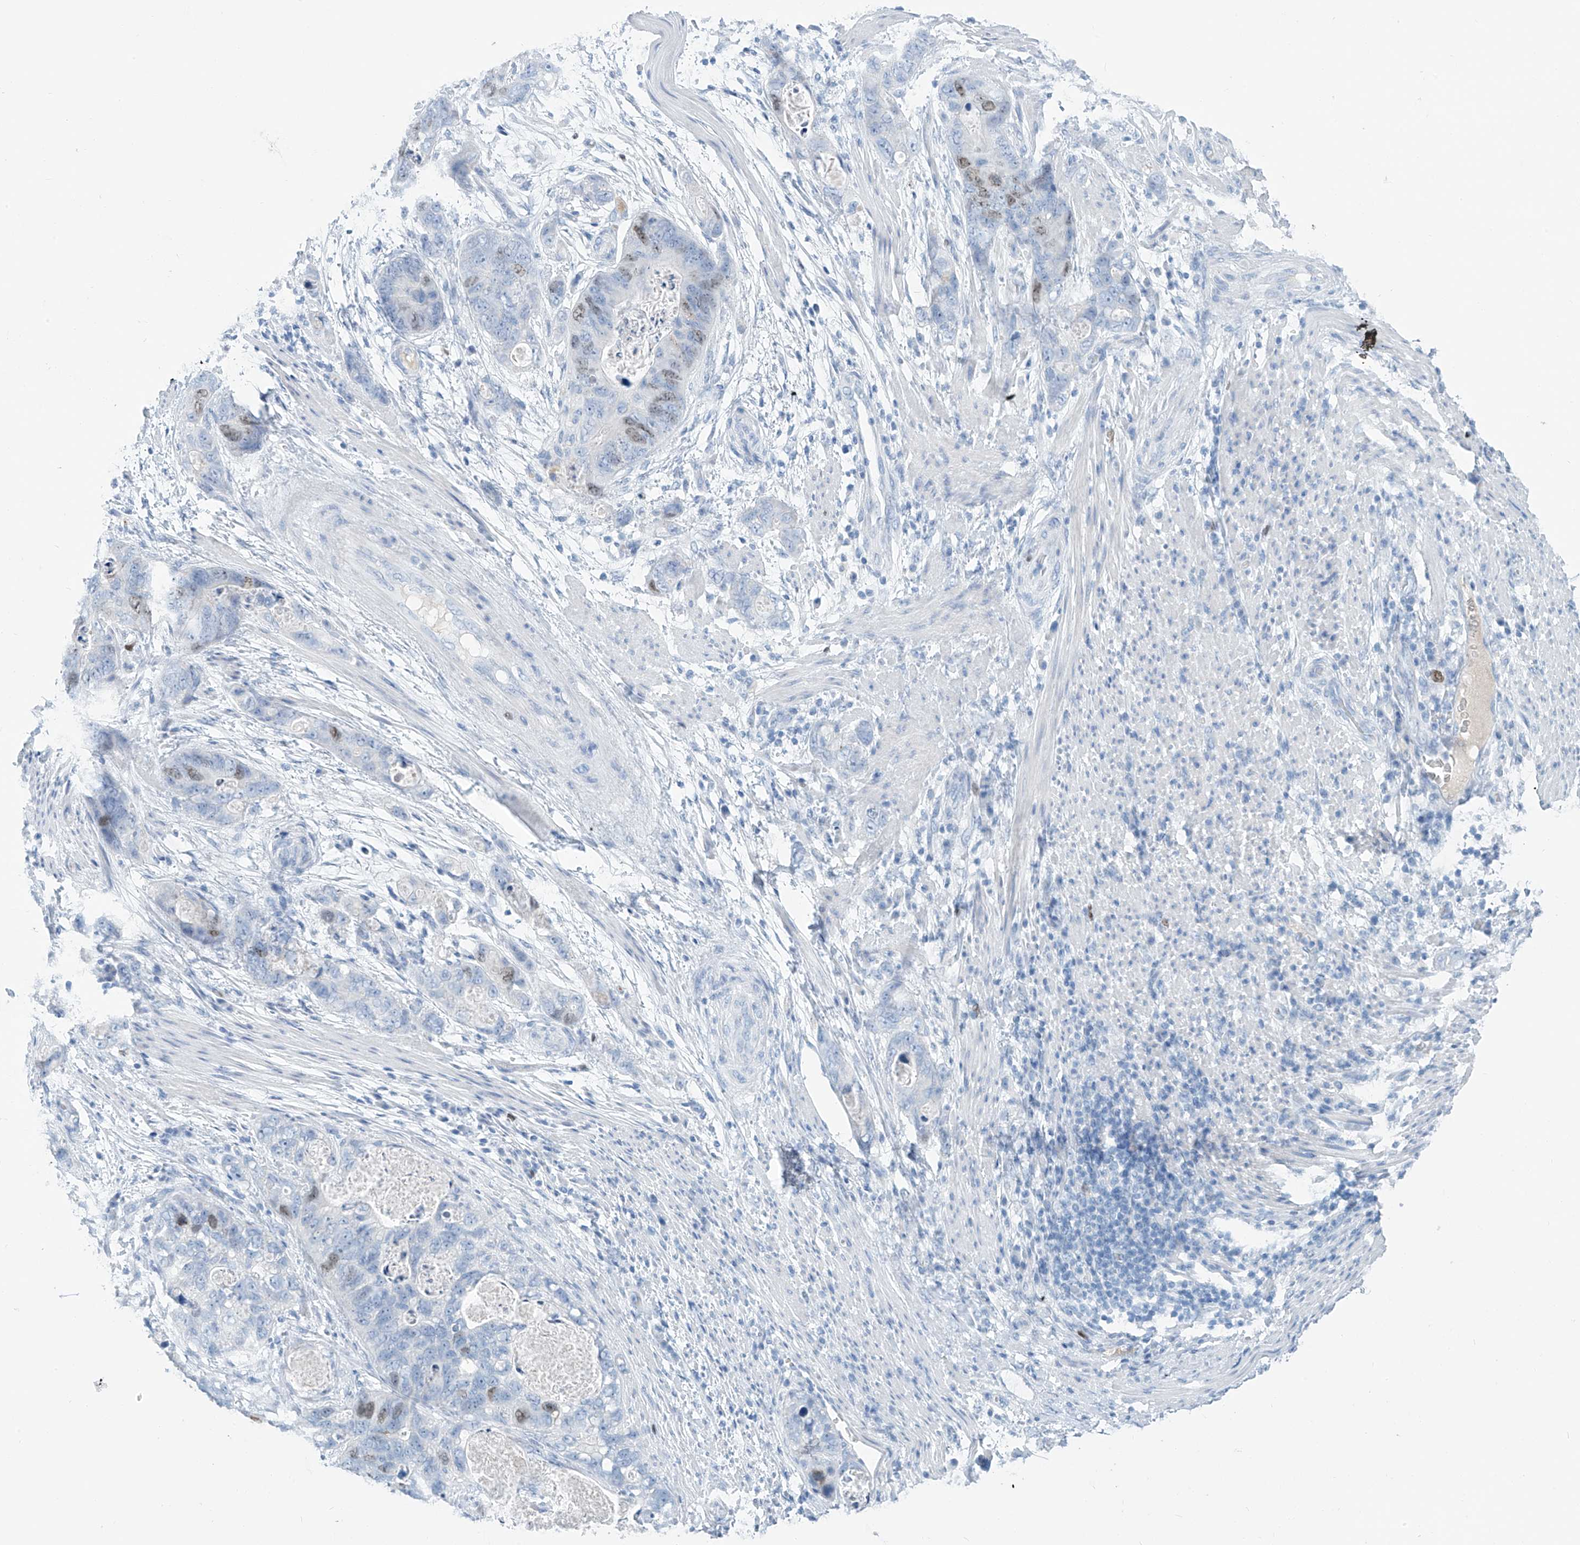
{"staining": {"intensity": "weak", "quantity": "<25%", "location": "nuclear"}, "tissue": "stomach cancer", "cell_type": "Tumor cells", "image_type": "cancer", "snomed": [{"axis": "morphology", "description": "Adenocarcinoma, NOS"}, {"axis": "topography", "description": "Stomach"}], "caption": "IHC histopathology image of neoplastic tissue: human stomach adenocarcinoma stained with DAB reveals no significant protein staining in tumor cells.", "gene": "SGO2", "patient": {"sex": "female", "age": 89}}